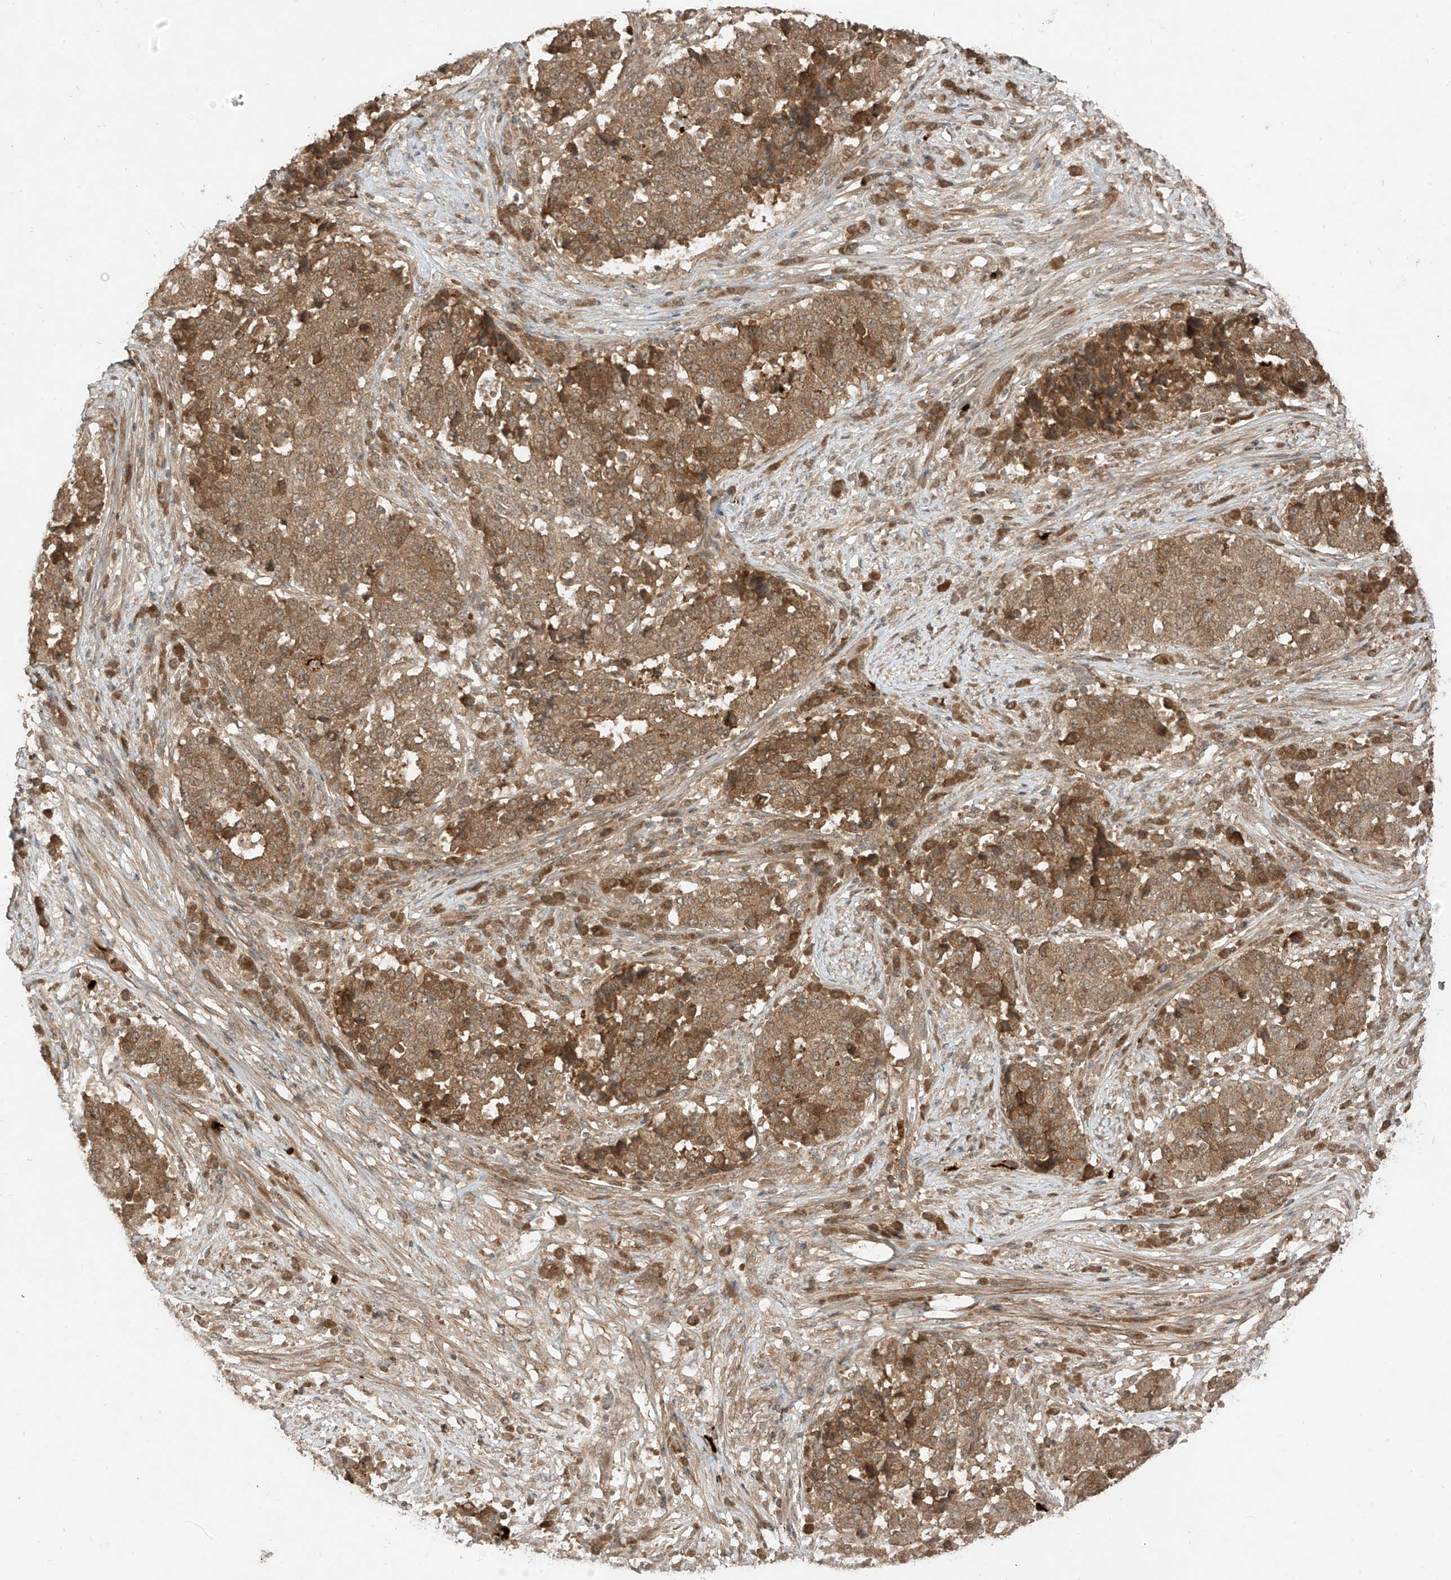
{"staining": {"intensity": "moderate", "quantity": ">75%", "location": "cytoplasmic/membranous"}, "tissue": "stomach cancer", "cell_type": "Tumor cells", "image_type": "cancer", "snomed": [{"axis": "morphology", "description": "Adenocarcinoma, NOS"}, {"axis": "topography", "description": "Stomach"}], "caption": "A medium amount of moderate cytoplasmic/membranous staining is seen in approximately >75% of tumor cells in stomach cancer tissue.", "gene": "LCOR", "patient": {"sex": "male", "age": 59}}